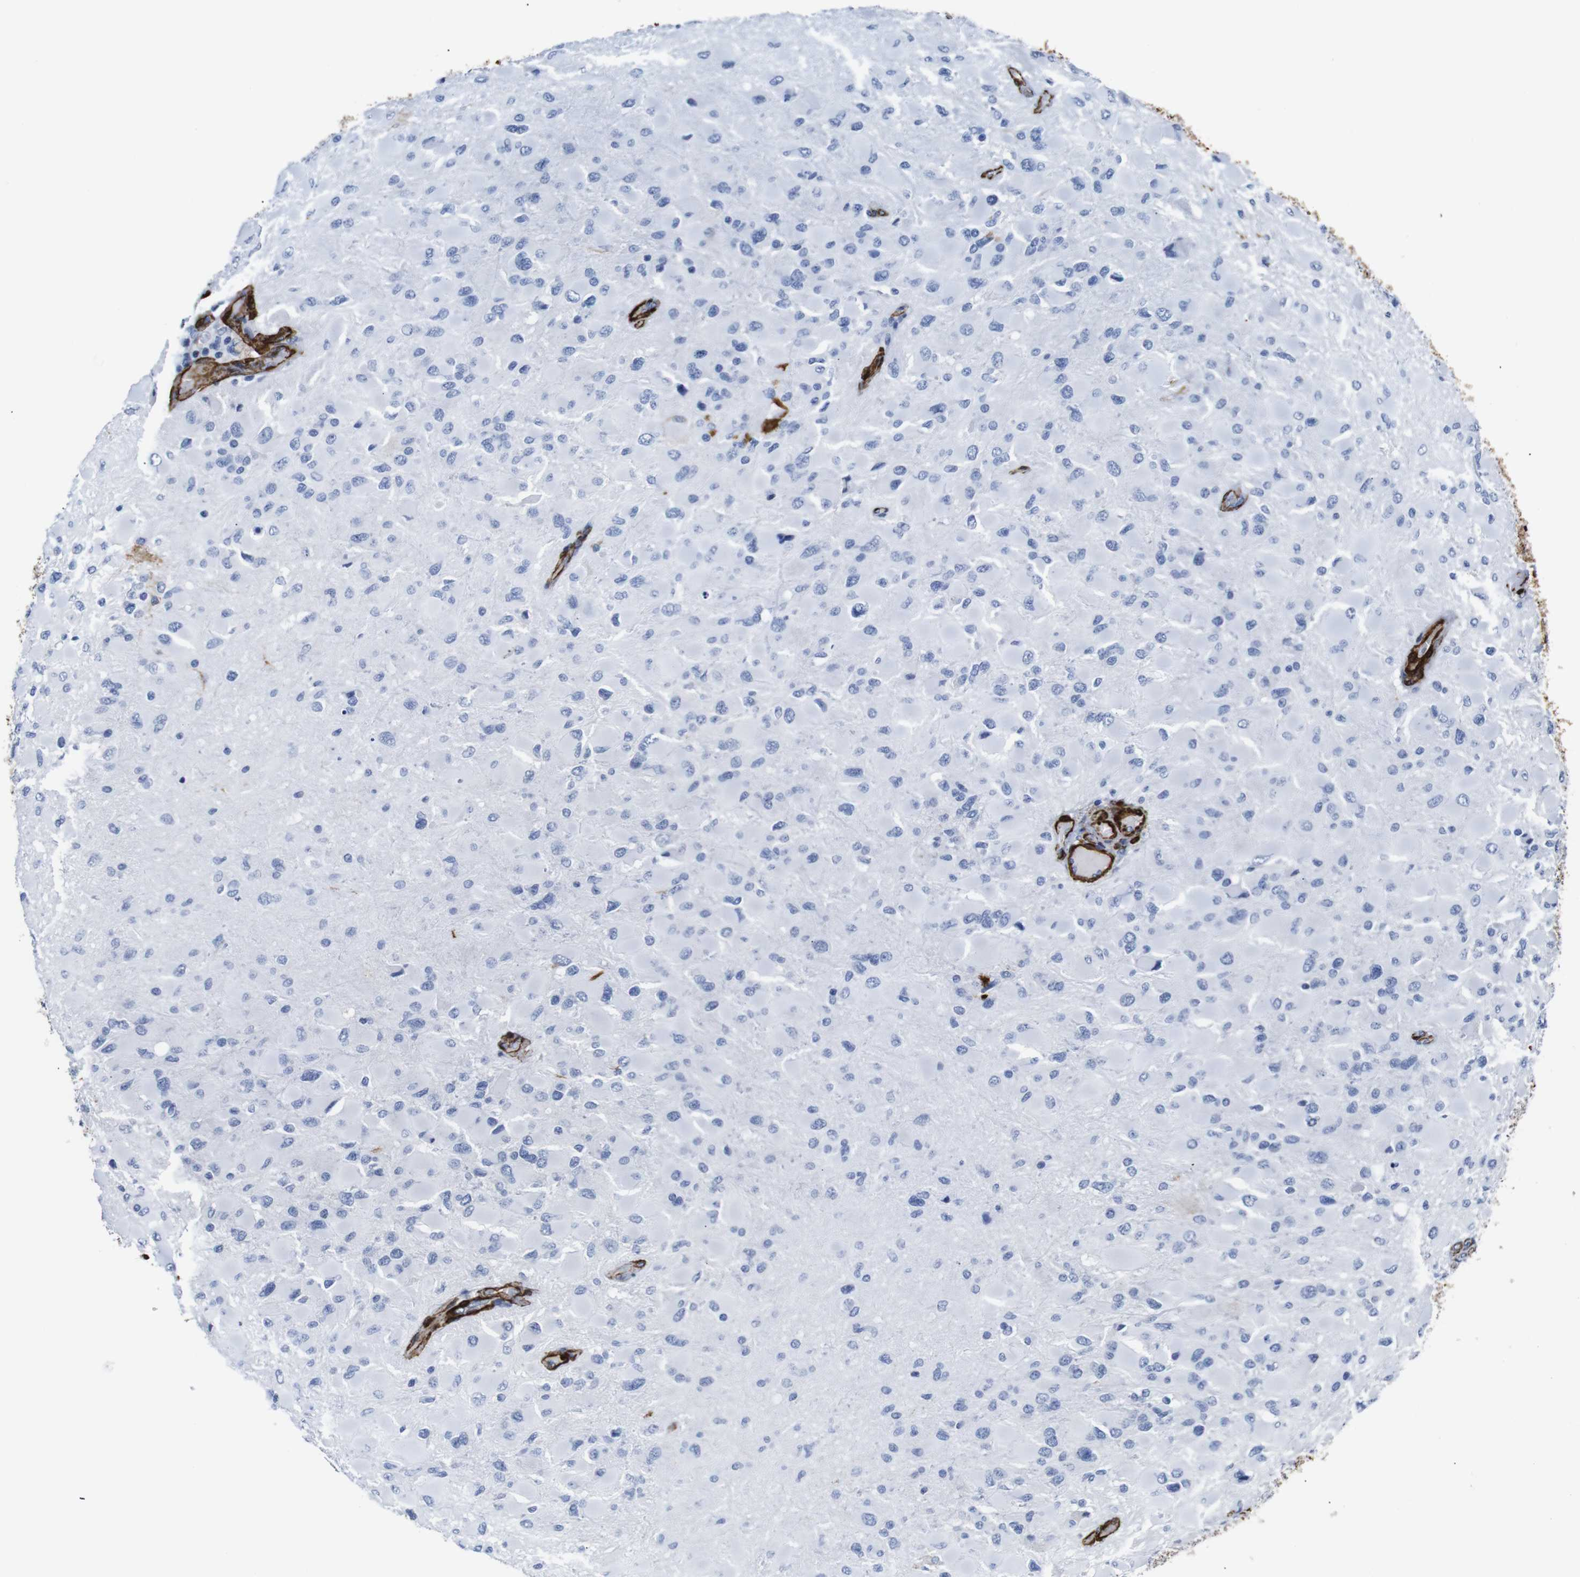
{"staining": {"intensity": "negative", "quantity": "none", "location": "none"}, "tissue": "glioma", "cell_type": "Tumor cells", "image_type": "cancer", "snomed": [{"axis": "morphology", "description": "Glioma, malignant, High grade"}, {"axis": "topography", "description": "Cerebral cortex"}], "caption": "IHC image of human malignant glioma (high-grade) stained for a protein (brown), which shows no positivity in tumor cells.", "gene": "ACTA2", "patient": {"sex": "female", "age": 36}}